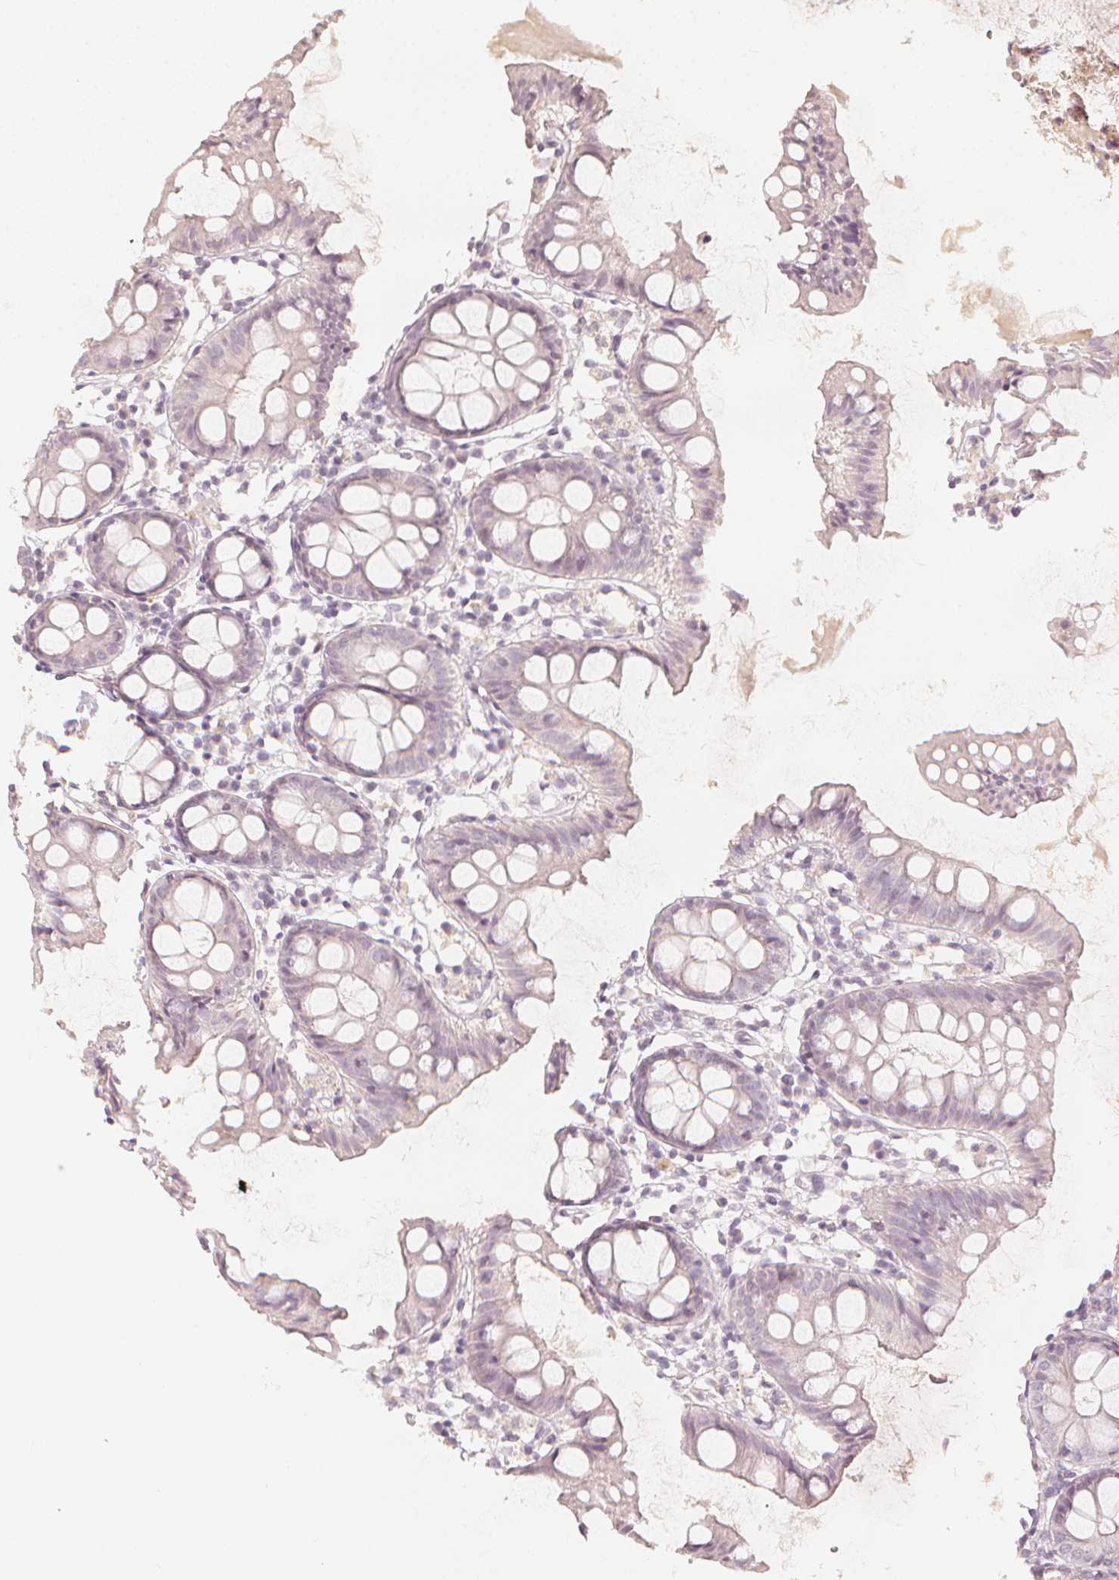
{"staining": {"intensity": "weak", "quantity": "<25%", "location": "cytoplasmic/membranous"}, "tissue": "colon", "cell_type": "Glandular cells", "image_type": "normal", "snomed": [{"axis": "morphology", "description": "Normal tissue, NOS"}, {"axis": "topography", "description": "Colon"}], "caption": "High power microscopy histopathology image of an immunohistochemistry histopathology image of unremarkable colon, revealing no significant staining in glandular cells.", "gene": "CALB1", "patient": {"sex": "female", "age": 84}}